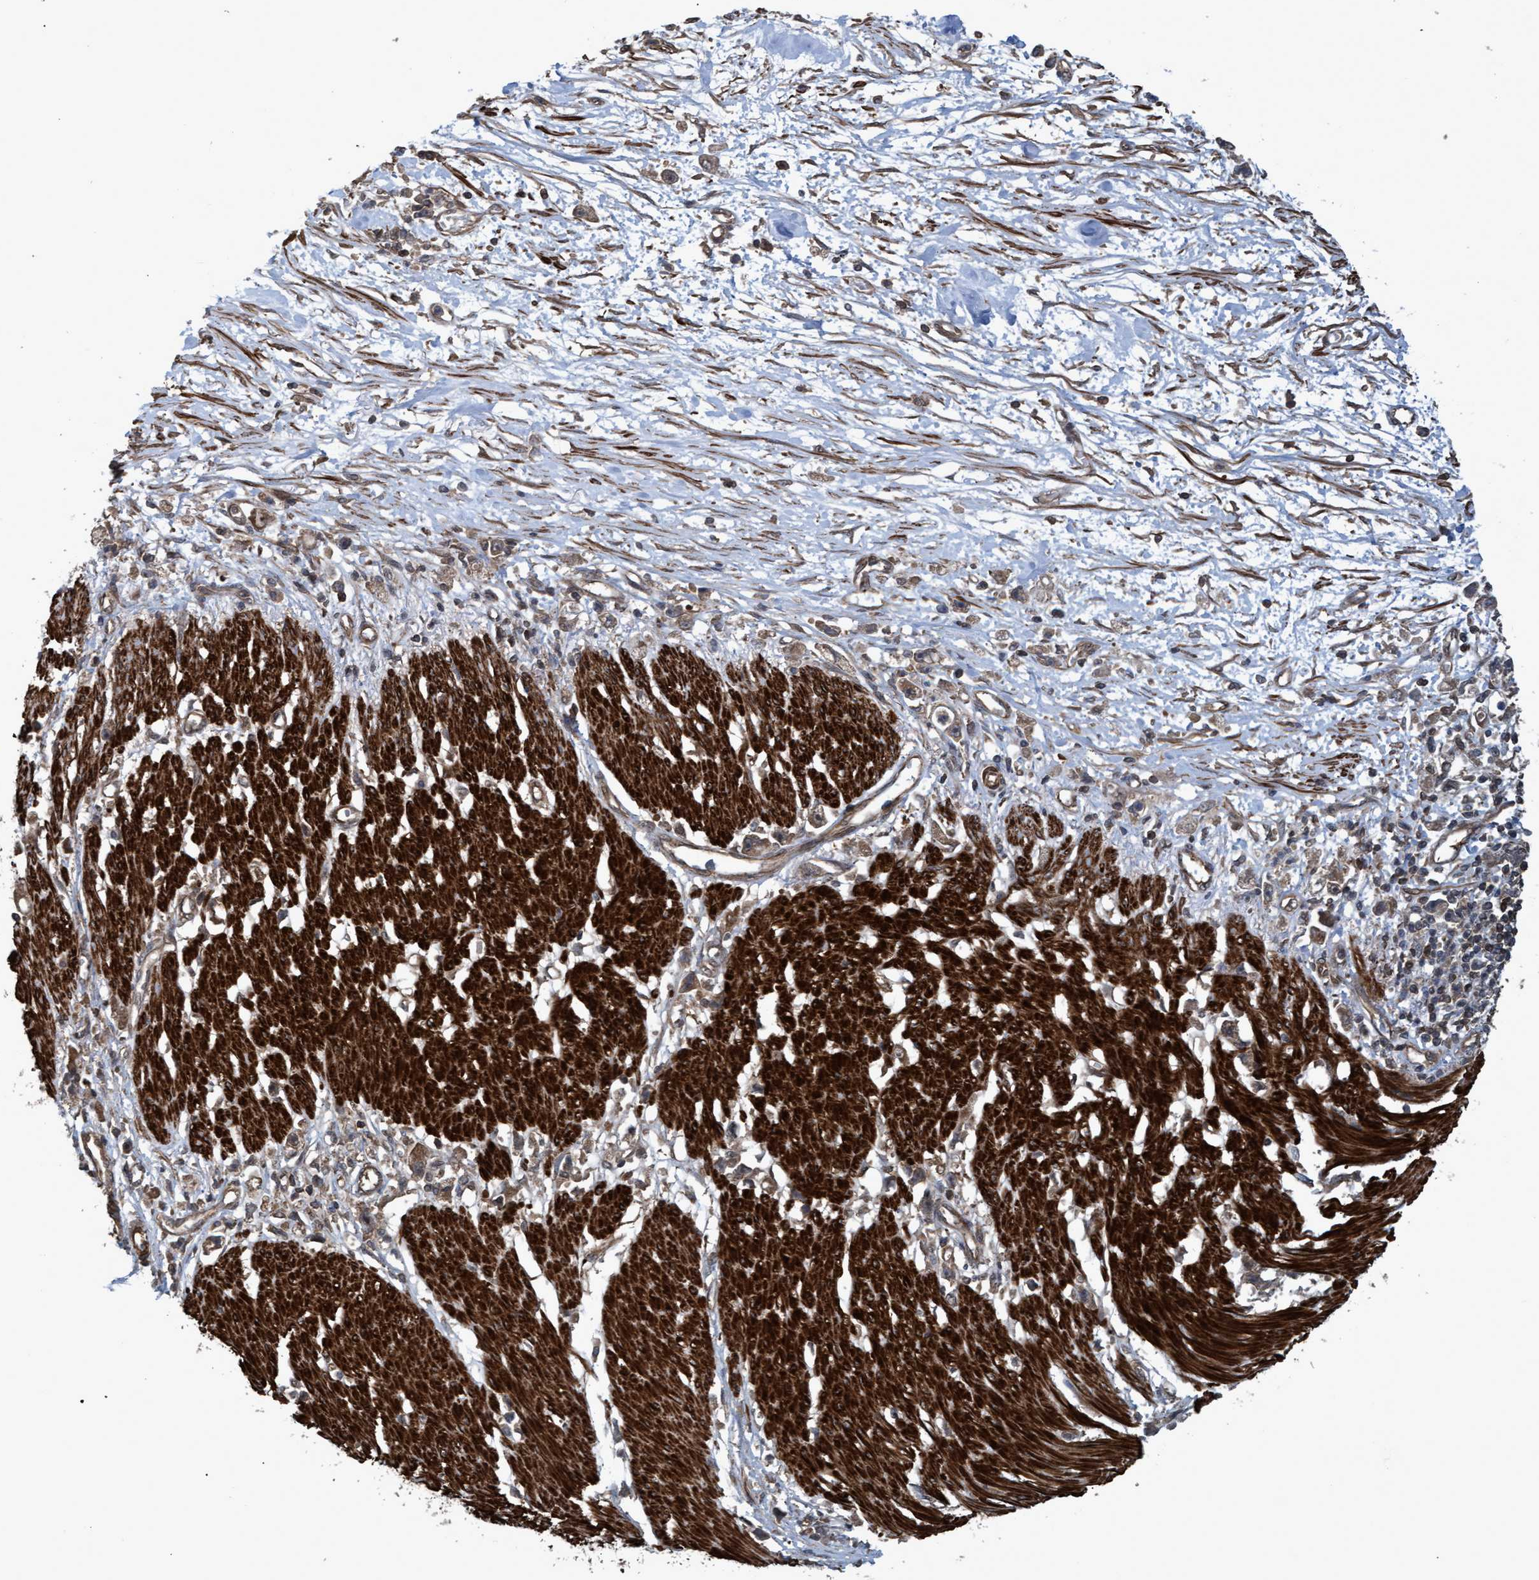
{"staining": {"intensity": "moderate", "quantity": ">75%", "location": "cytoplasmic/membranous"}, "tissue": "stomach cancer", "cell_type": "Tumor cells", "image_type": "cancer", "snomed": [{"axis": "morphology", "description": "Adenocarcinoma, NOS"}, {"axis": "topography", "description": "Stomach"}], "caption": "An IHC image of tumor tissue is shown. Protein staining in brown shows moderate cytoplasmic/membranous positivity in stomach adenocarcinoma within tumor cells.", "gene": "GGT6", "patient": {"sex": "female", "age": 59}}